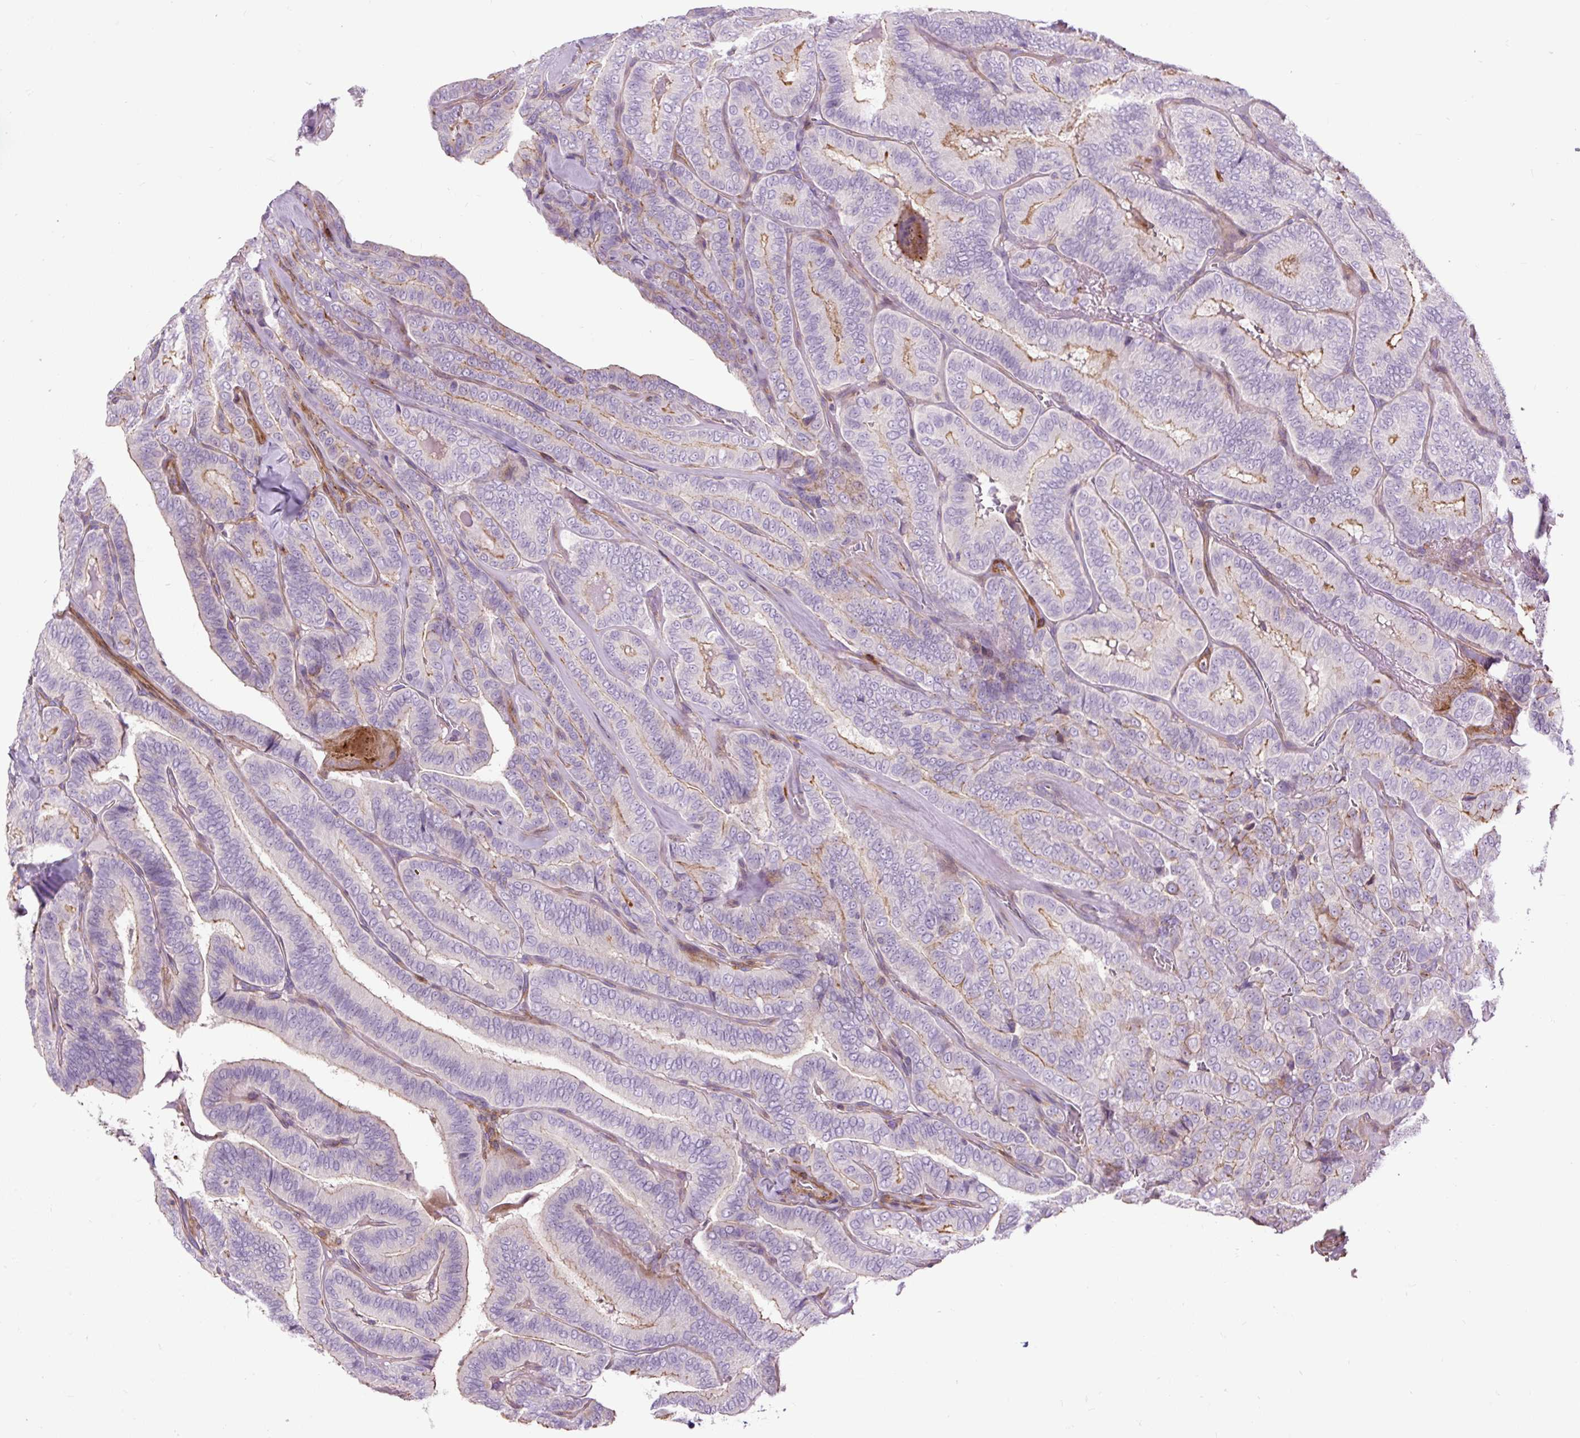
{"staining": {"intensity": "moderate", "quantity": "<25%", "location": "cytoplasmic/membranous"}, "tissue": "thyroid cancer", "cell_type": "Tumor cells", "image_type": "cancer", "snomed": [{"axis": "morphology", "description": "Papillary adenocarcinoma, NOS"}, {"axis": "topography", "description": "Thyroid gland"}], "caption": "Protein staining exhibits moderate cytoplasmic/membranous staining in about <25% of tumor cells in thyroid cancer (papillary adenocarcinoma). The staining is performed using DAB (3,3'-diaminobenzidine) brown chromogen to label protein expression. The nuclei are counter-stained blue using hematoxylin.", "gene": "ZNF197", "patient": {"sex": "male", "age": 61}}